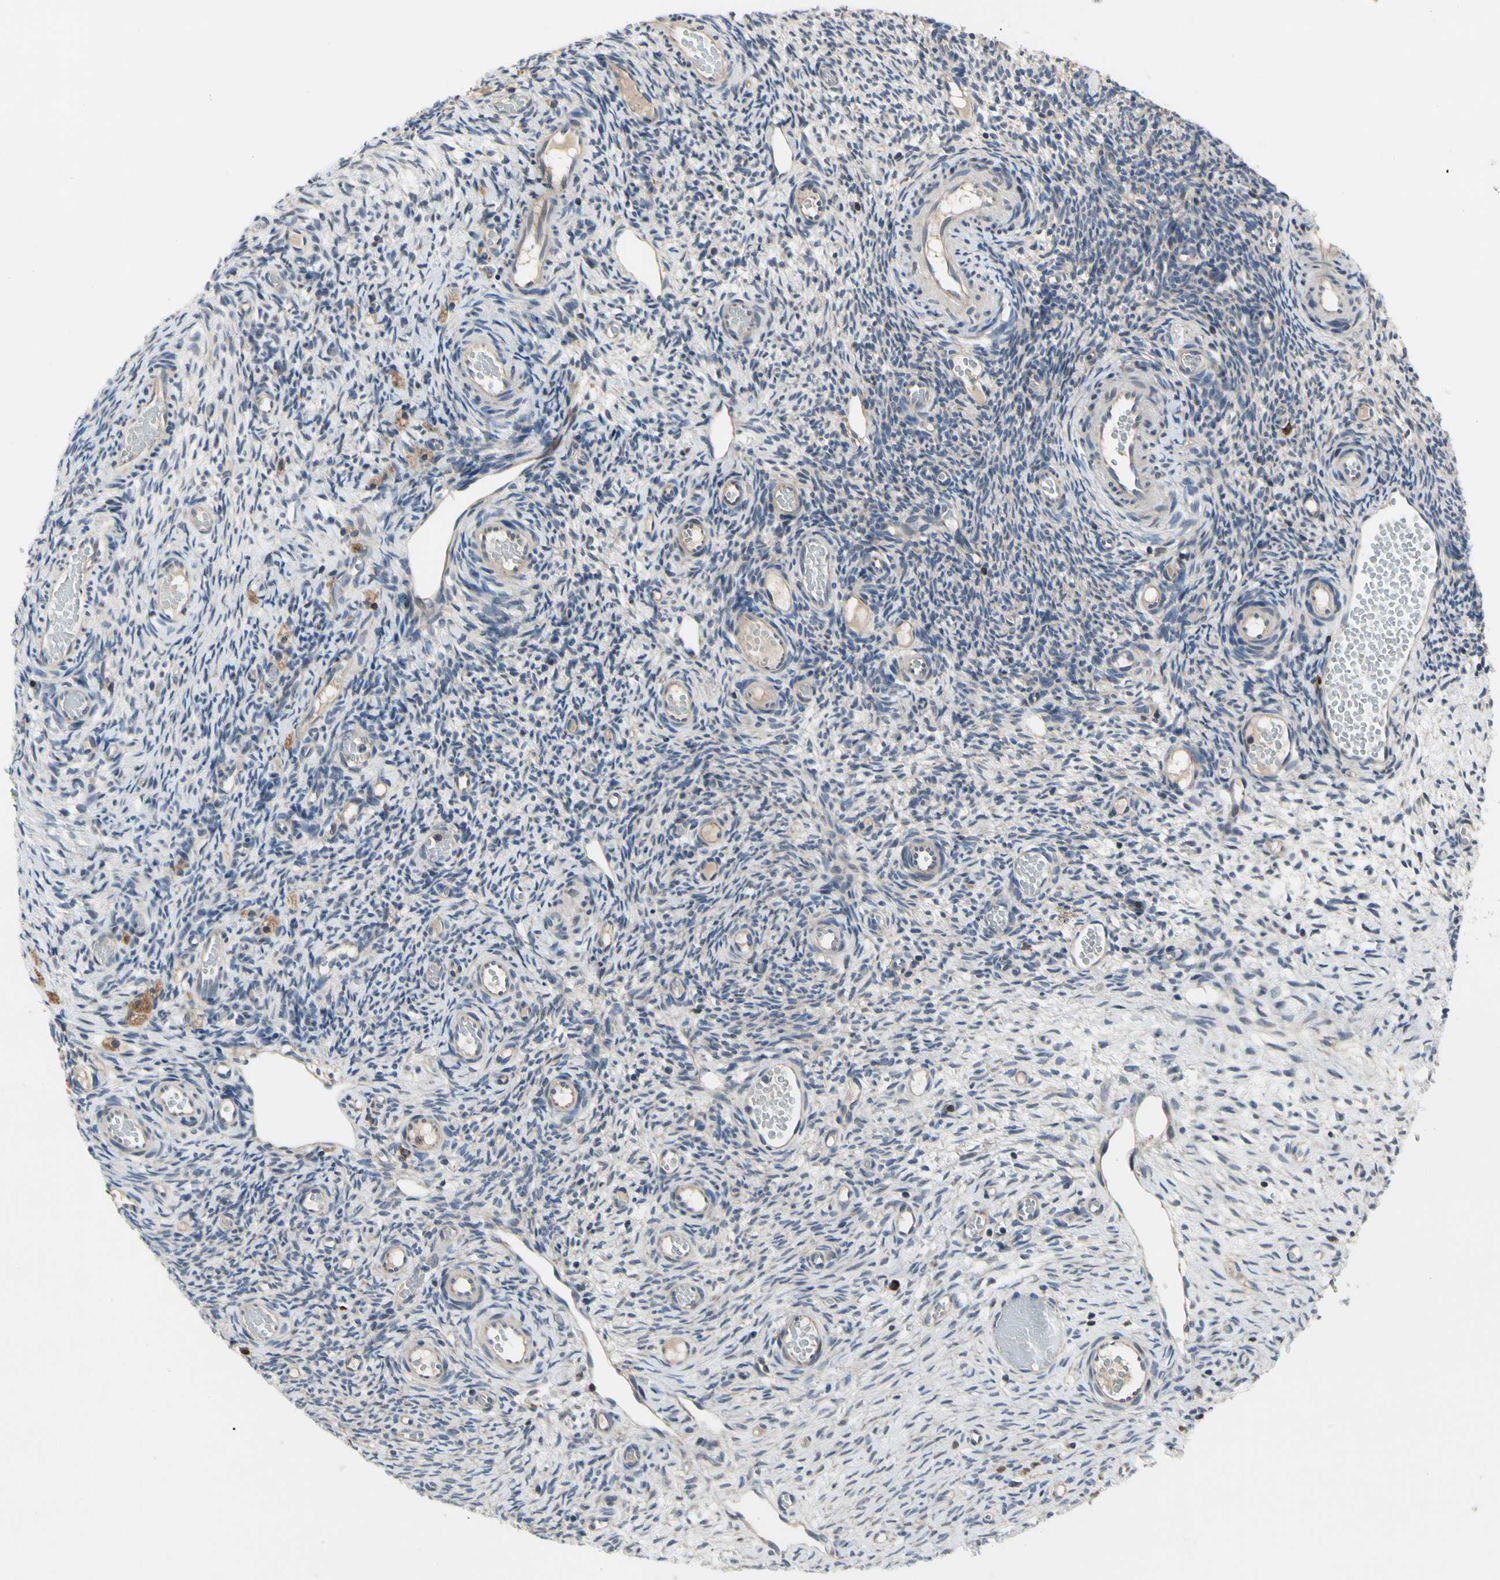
{"staining": {"intensity": "weak", "quantity": ">75%", "location": "cytoplasmic/membranous"}, "tissue": "ovary", "cell_type": "Follicle cells", "image_type": "normal", "snomed": [{"axis": "morphology", "description": "Normal tissue, NOS"}, {"axis": "topography", "description": "Ovary"}], "caption": "Immunohistochemical staining of normal ovary demonstrates weak cytoplasmic/membranous protein staining in approximately >75% of follicle cells. Ihc stains the protein in brown and the nuclei are stained blue.", "gene": "MMEL1", "patient": {"sex": "female", "age": 35}}